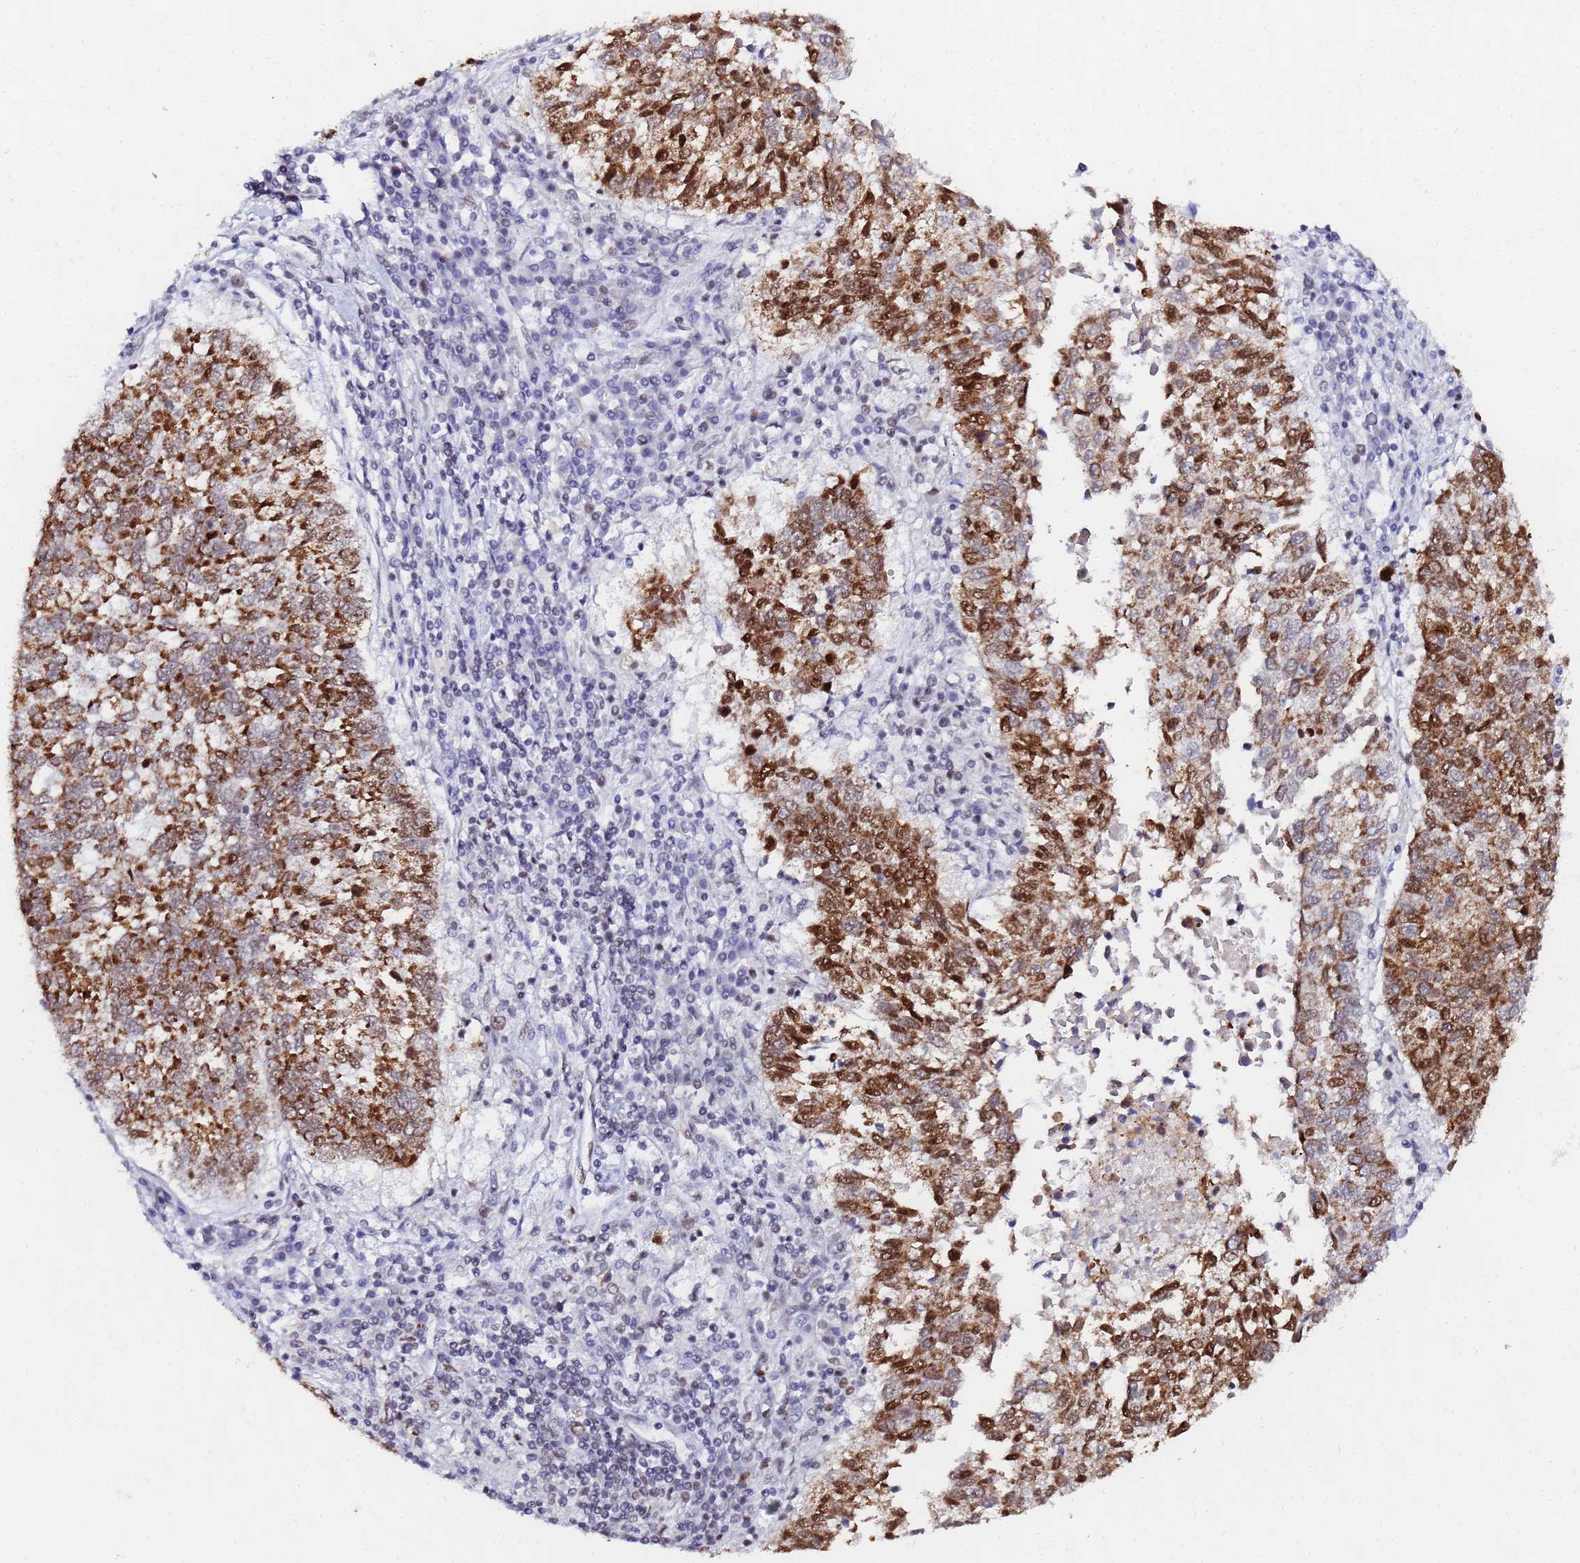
{"staining": {"intensity": "strong", "quantity": ">75%", "location": "cytoplasmic/membranous,nuclear"}, "tissue": "lung cancer", "cell_type": "Tumor cells", "image_type": "cancer", "snomed": [{"axis": "morphology", "description": "Squamous cell carcinoma, NOS"}, {"axis": "topography", "description": "Lung"}], "caption": "Lung cancer stained for a protein displays strong cytoplasmic/membranous and nuclear positivity in tumor cells. The protein is shown in brown color, while the nuclei are stained blue.", "gene": "CKMT1A", "patient": {"sex": "male", "age": 73}}